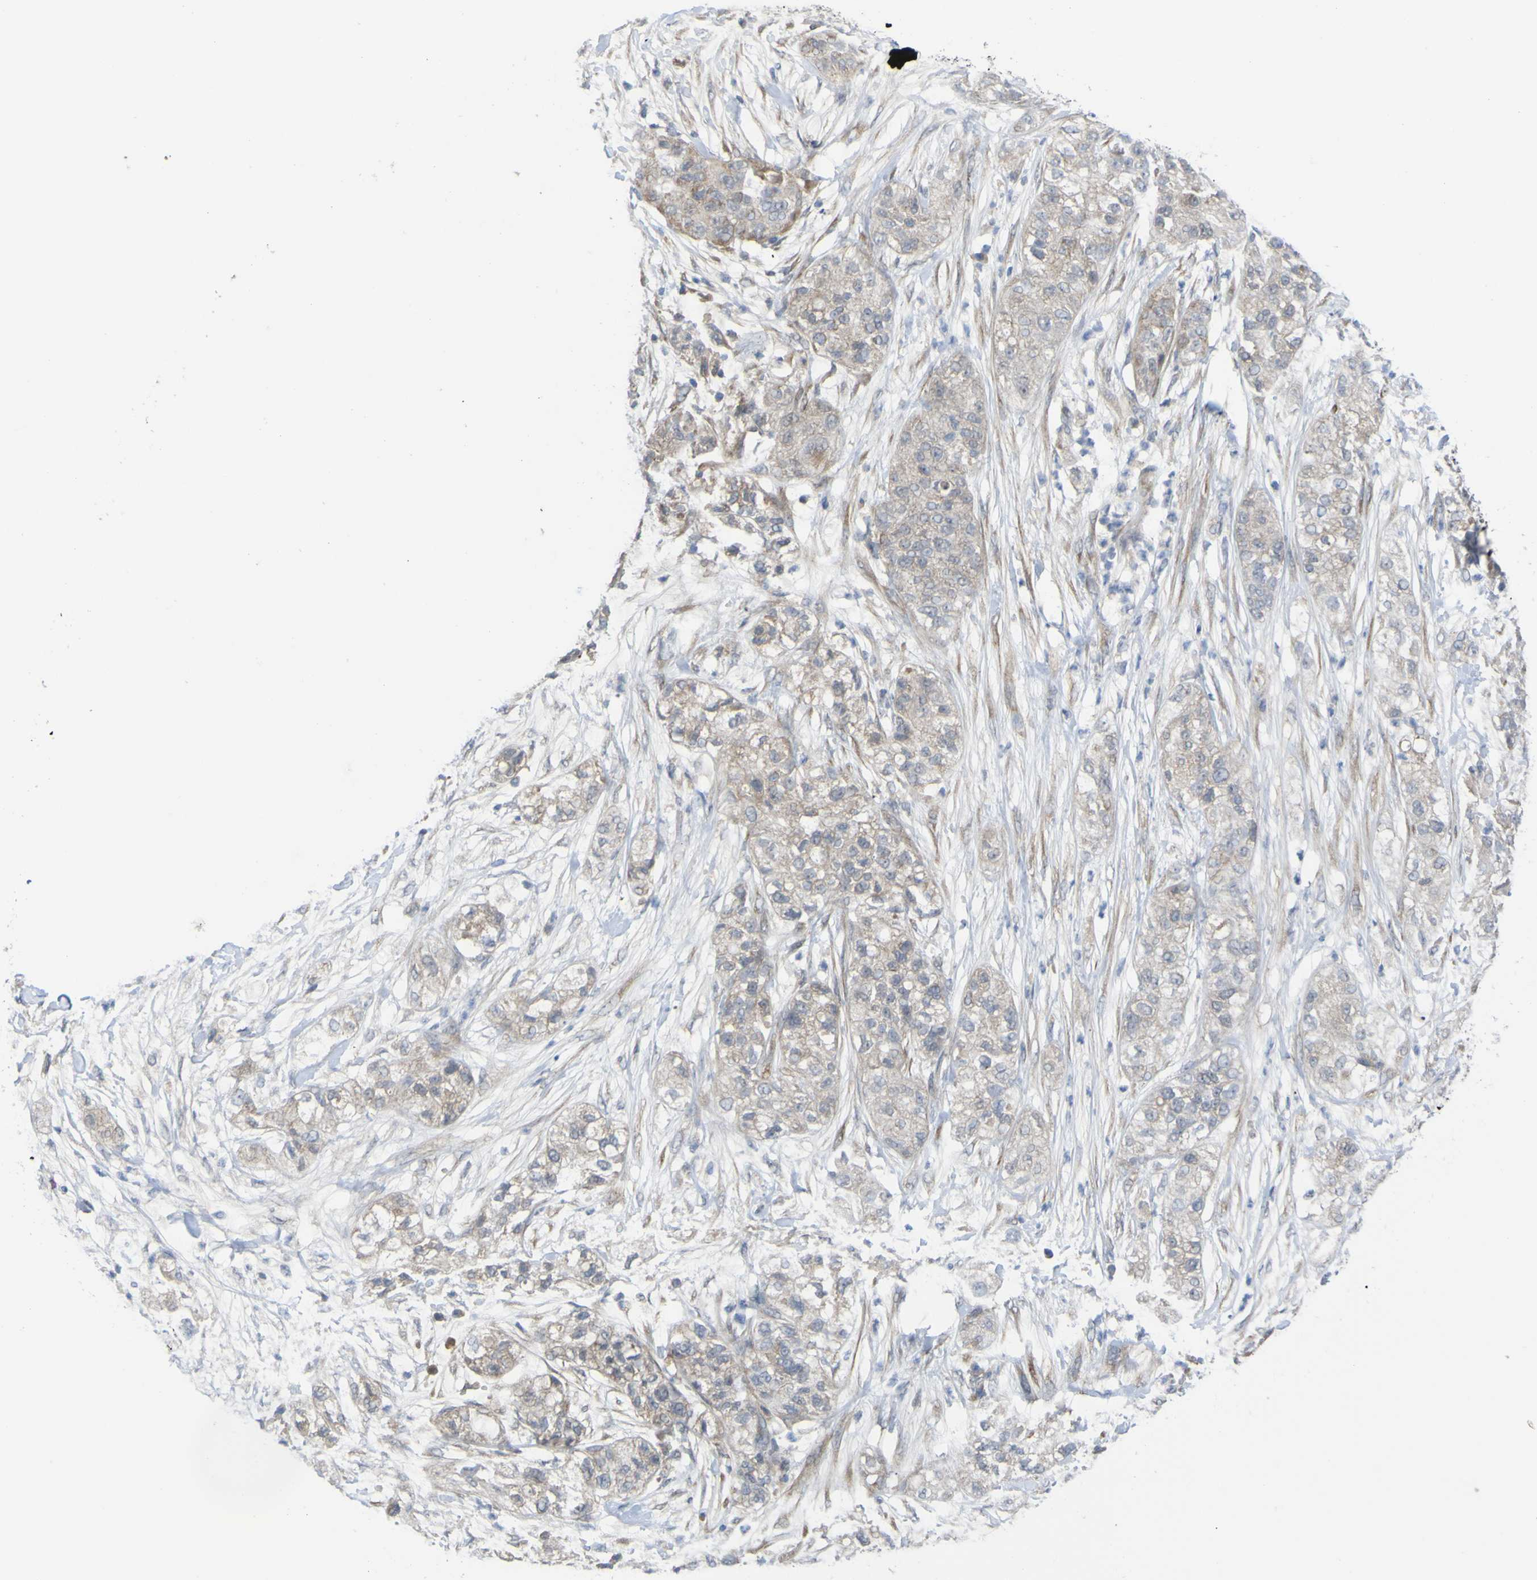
{"staining": {"intensity": "weak", "quantity": "<25%", "location": "cytoplasmic/membranous"}, "tissue": "pancreatic cancer", "cell_type": "Tumor cells", "image_type": "cancer", "snomed": [{"axis": "morphology", "description": "Adenocarcinoma, NOS"}, {"axis": "topography", "description": "Pancreas"}], "caption": "A micrograph of pancreatic adenocarcinoma stained for a protein displays no brown staining in tumor cells.", "gene": "TNFRSF11A", "patient": {"sex": "female", "age": 78}}